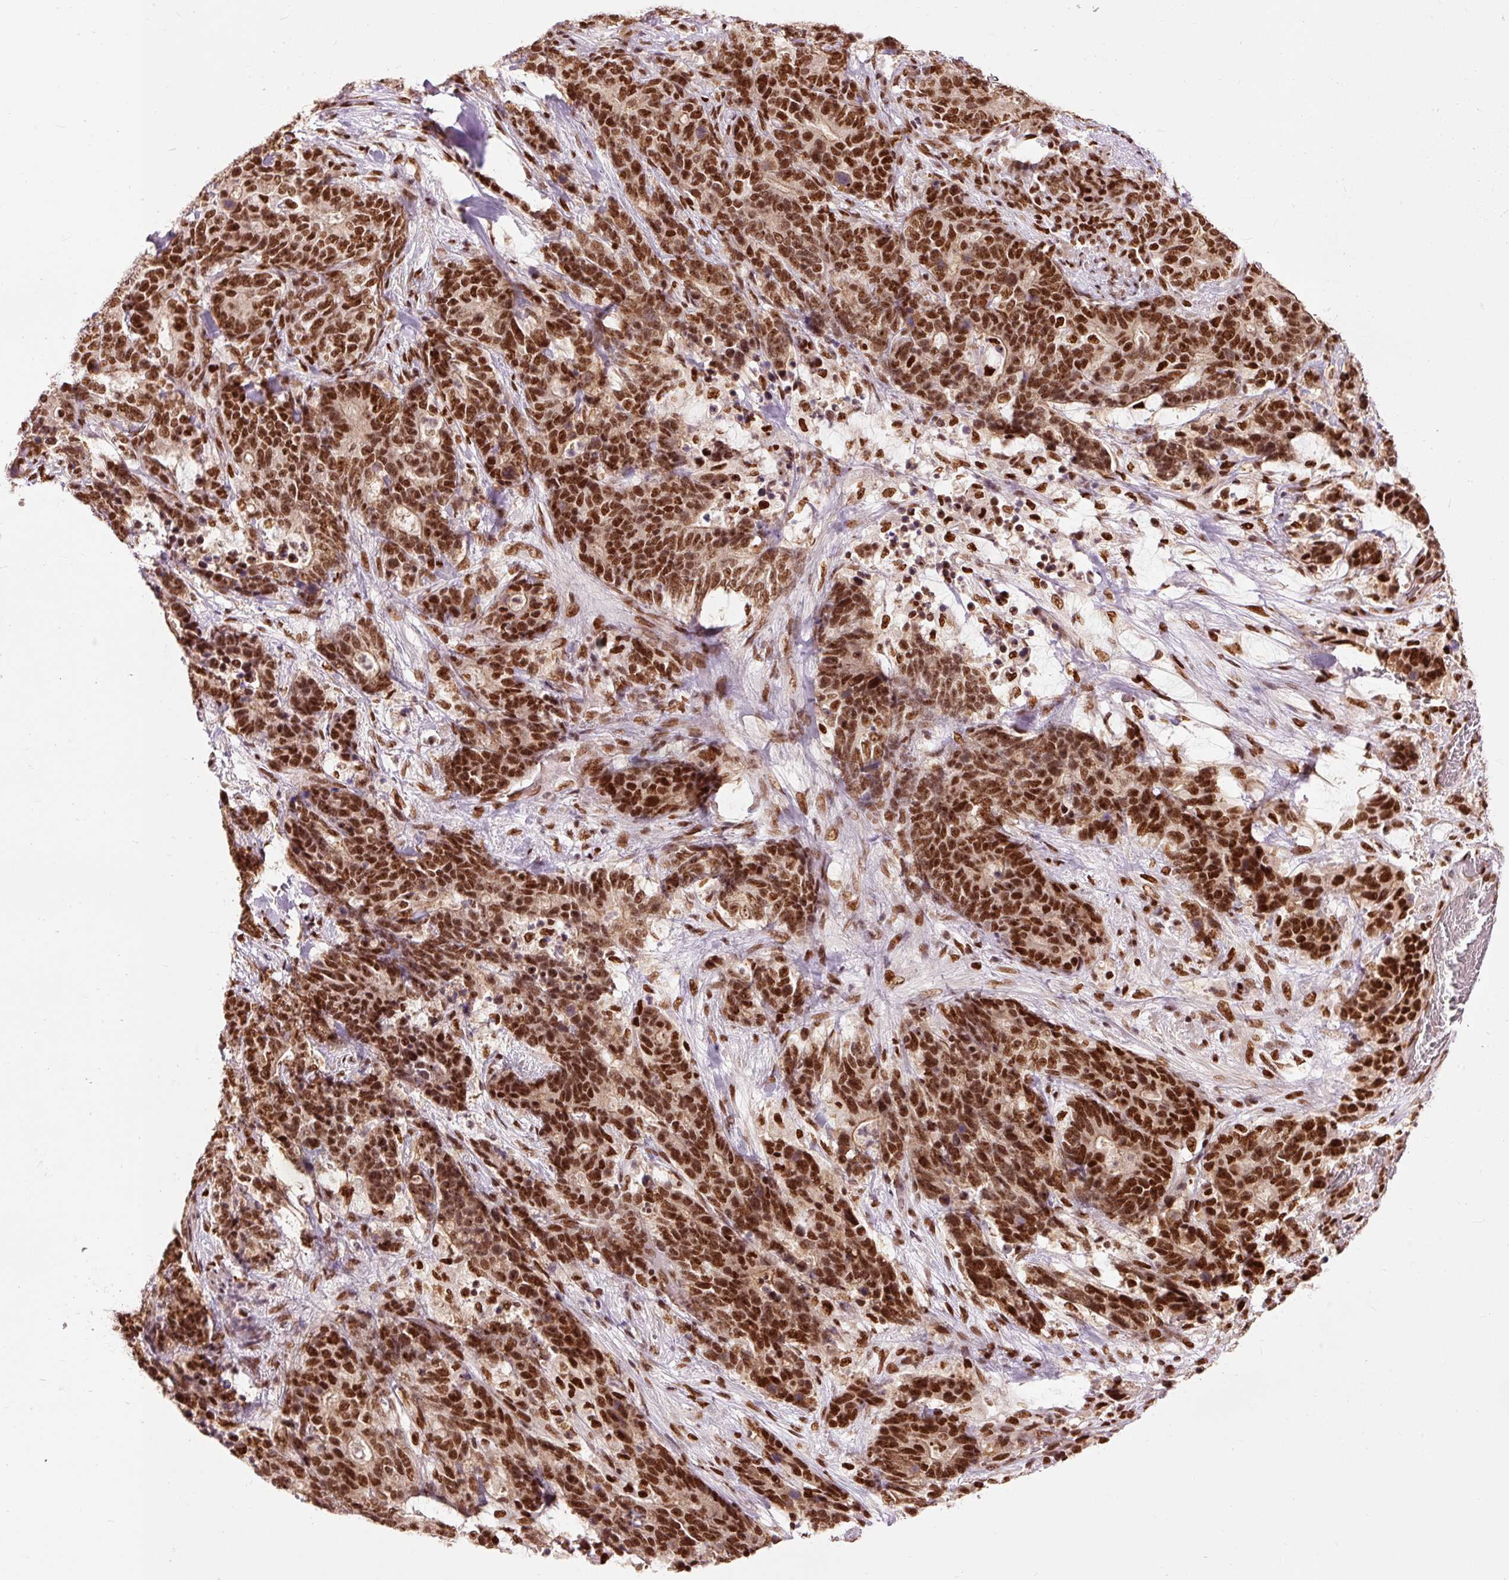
{"staining": {"intensity": "strong", "quantity": ">75%", "location": "nuclear"}, "tissue": "stomach cancer", "cell_type": "Tumor cells", "image_type": "cancer", "snomed": [{"axis": "morphology", "description": "Normal tissue, NOS"}, {"axis": "morphology", "description": "Adenocarcinoma, NOS"}, {"axis": "topography", "description": "Stomach"}], "caption": "This photomicrograph exhibits IHC staining of stomach cancer, with high strong nuclear expression in about >75% of tumor cells.", "gene": "ZBTB44", "patient": {"sex": "female", "age": 64}}